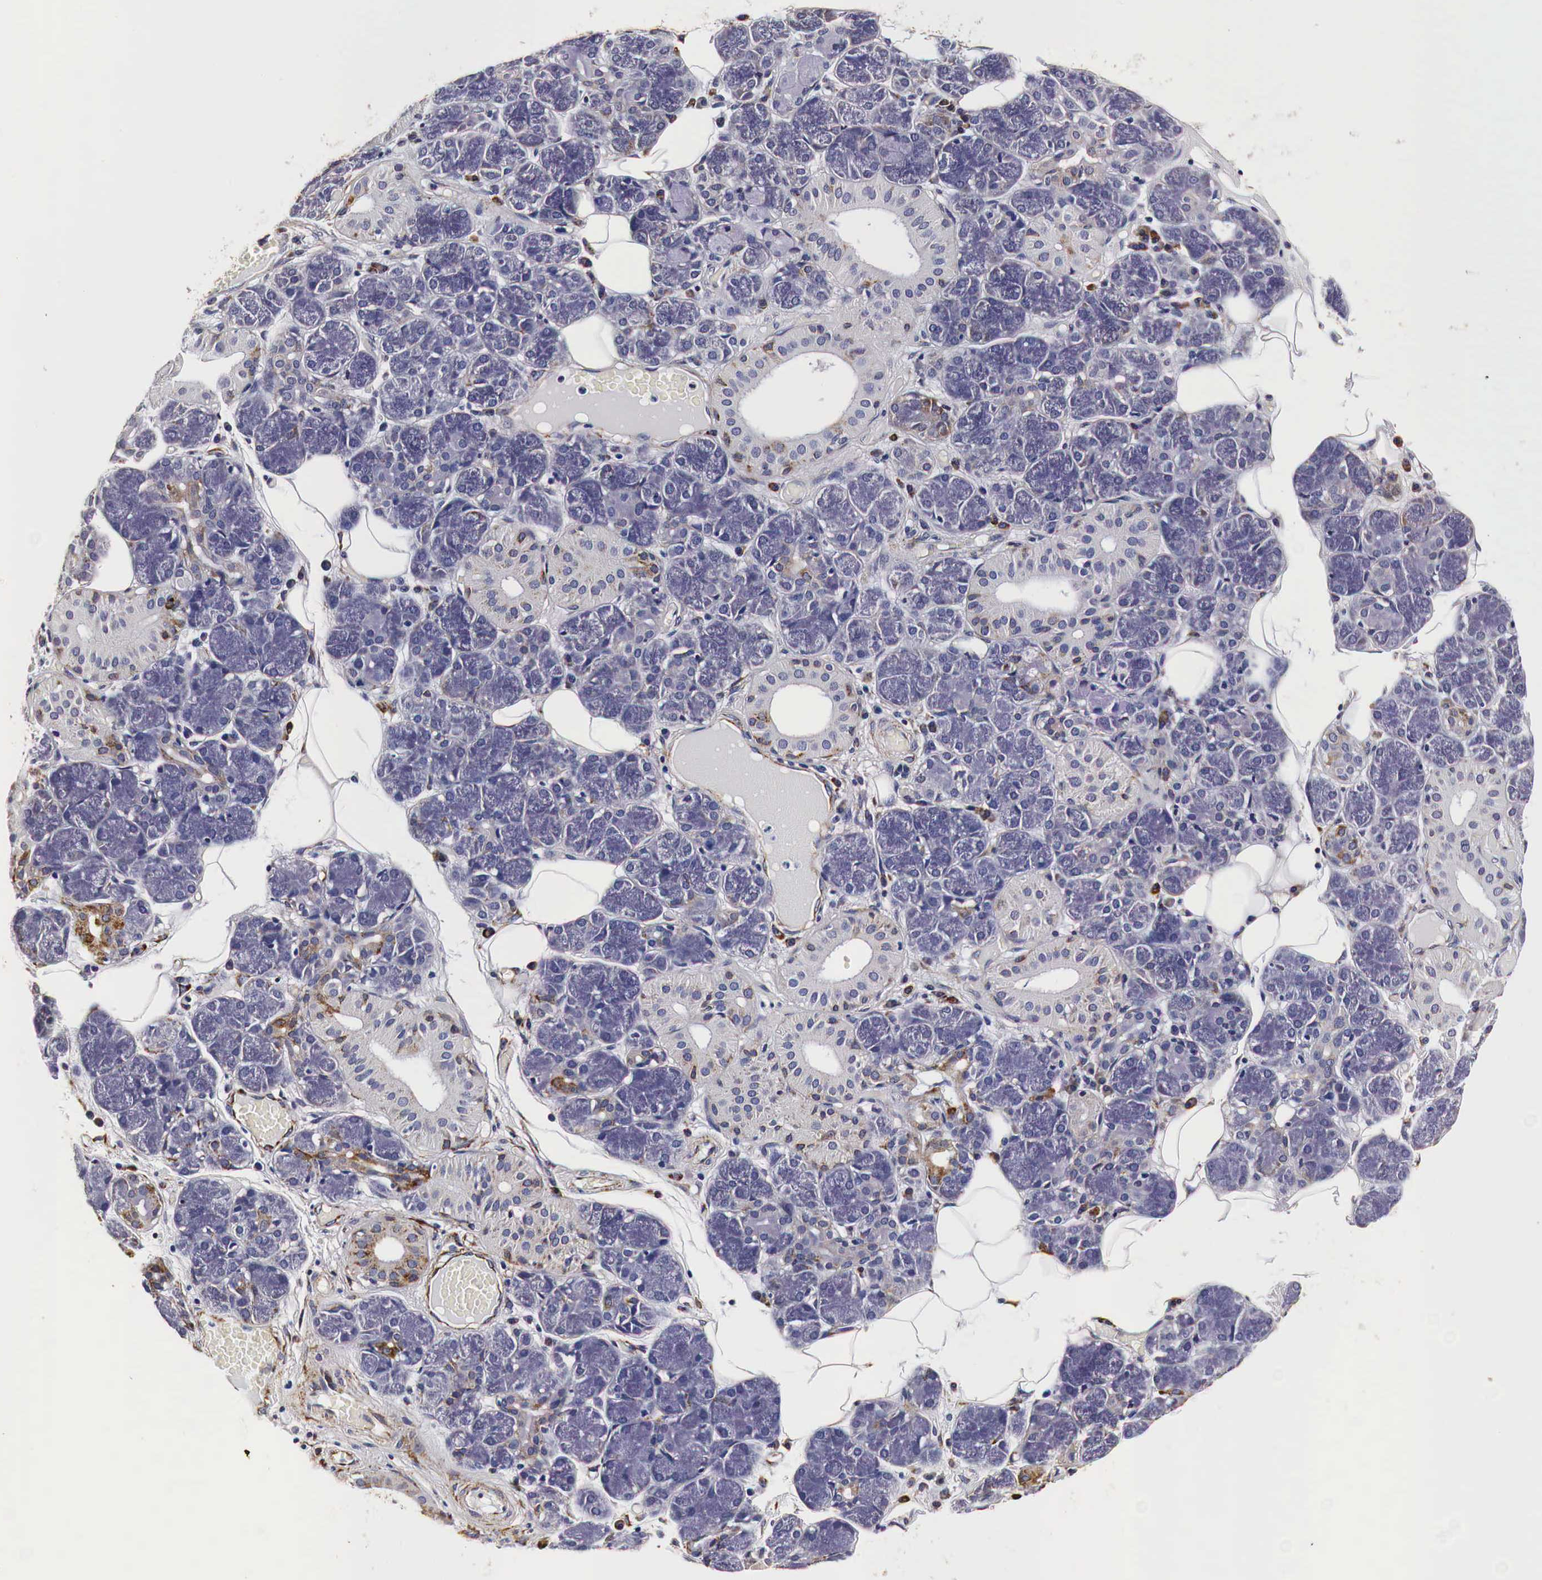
{"staining": {"intensity": "moderate", "quantity": "25%-75%", "location": "cytoplasmic/membranous"}, "tissue": "salivary gland", "cell_type": "Glandular cells", "image_type": "normal", "snomed": [{"axis": "morphology", "description": "Normal tissue, NOS"}, {"axis": "topography", "description": "Salivary gland"}], "caption": "Glandular cells reveal medium levels of moderate cytoplasmic/membranous positivity in approximately 25%-75% of cells in normal salivary gland. The staining was performed using DAB, with brown indicating positive protein expression. Nuclei are stained blue with hematoxylin.", "gene": "CKAP4", "patient": {"sex": "male", "age": 54}}